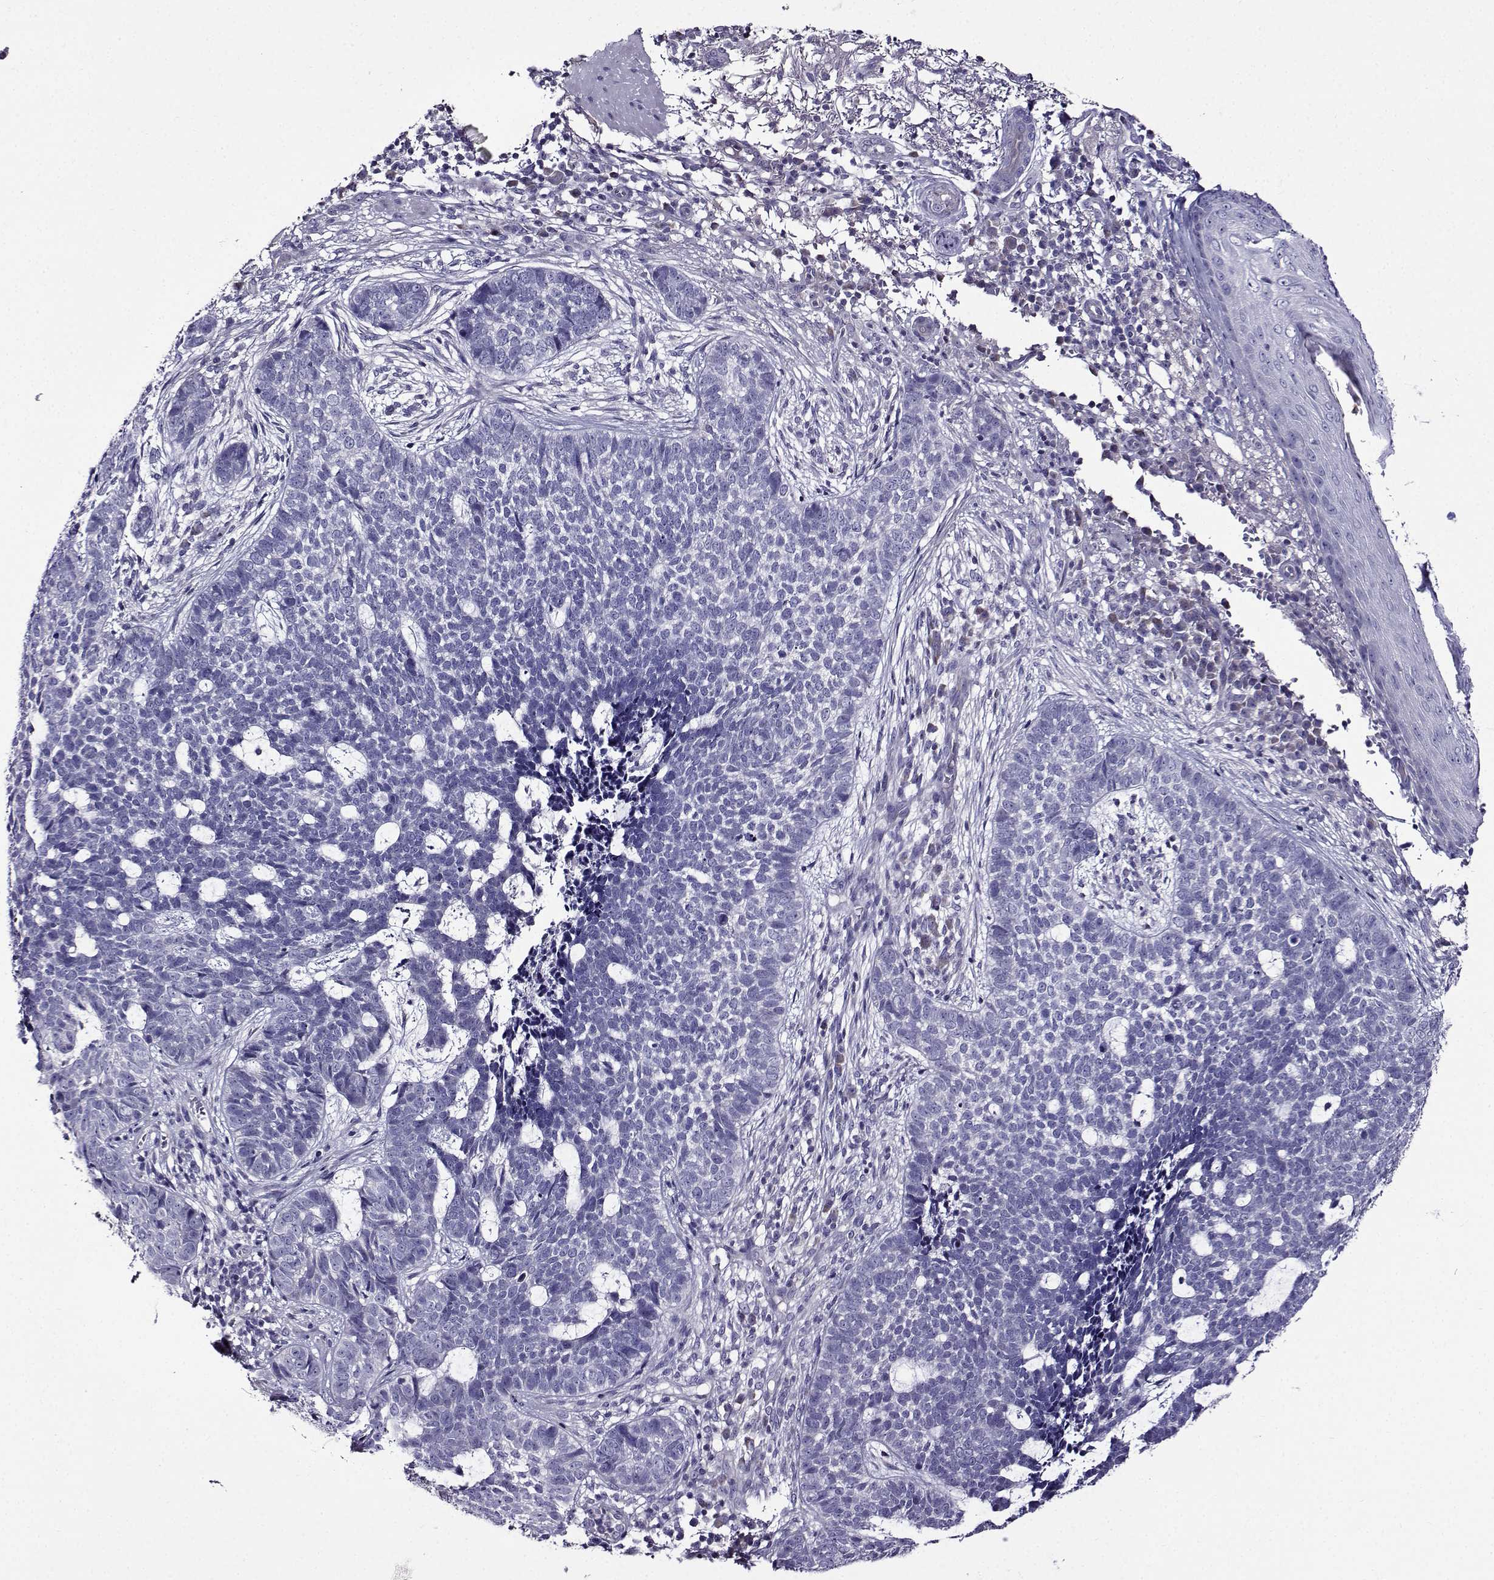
{"staining": {"intensity": "negative", "quantity": "none", "location": "none"}, "tissue": "skin cancer", "cell_type": "Tumor cells", "image_type": "cancer", "snomed": [{"axis": "morphology", "description": "Basal cell carcinoma"}, {"axis": "topography", "description": "Skin"}], "caption": "Immunohistochemical staining of human skin cancer (basal cell carcinoma) displays no significant expression in tumor cells. The staining is performed using DAB (3,3'-diaminobenzidine) brown chromogen with nuclei counter-stained in using hematoxylin.", "gene": "TMEM266", "patient": {"sex": "female", "age": 69}}